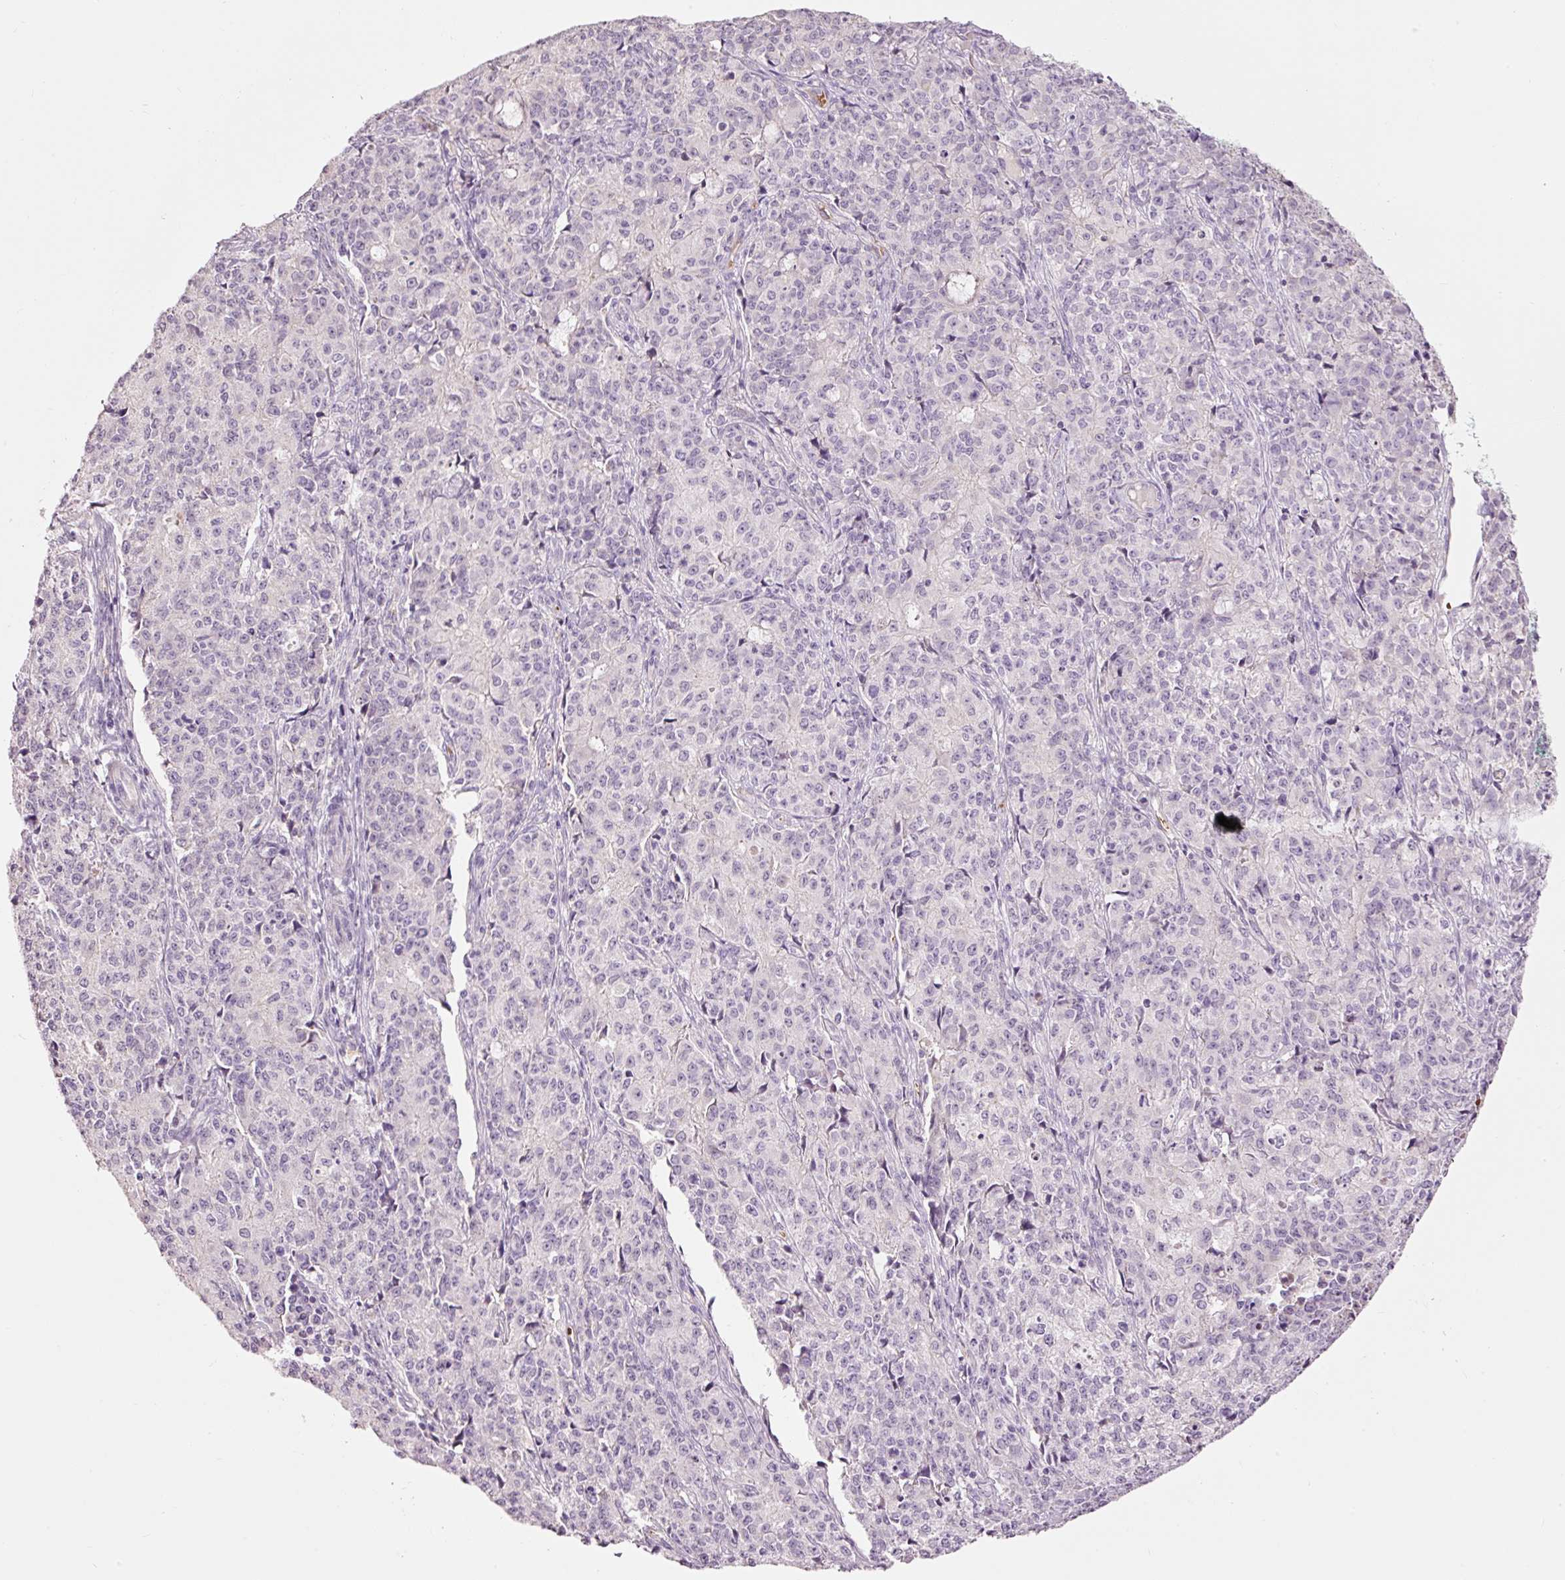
{"staining": {"intensity": "negative", "quantity": "none", "location": "none"}, "tissue": "endometrial cancer", "cell_type": "Tumor cells", "image_type": "cancer", "snomed": [{"axis": "morphology", "description": "Adenocarcinoma, NOS"}, {"axis": "topography", "description": "Endometrium"}], "caption": "Histopathology image shows no protein expression in tumor cells of endometrial adenocarcinoma tissue.", "gene": "LDHAL6B", "patient": {"sex": "female", "age": 50}}